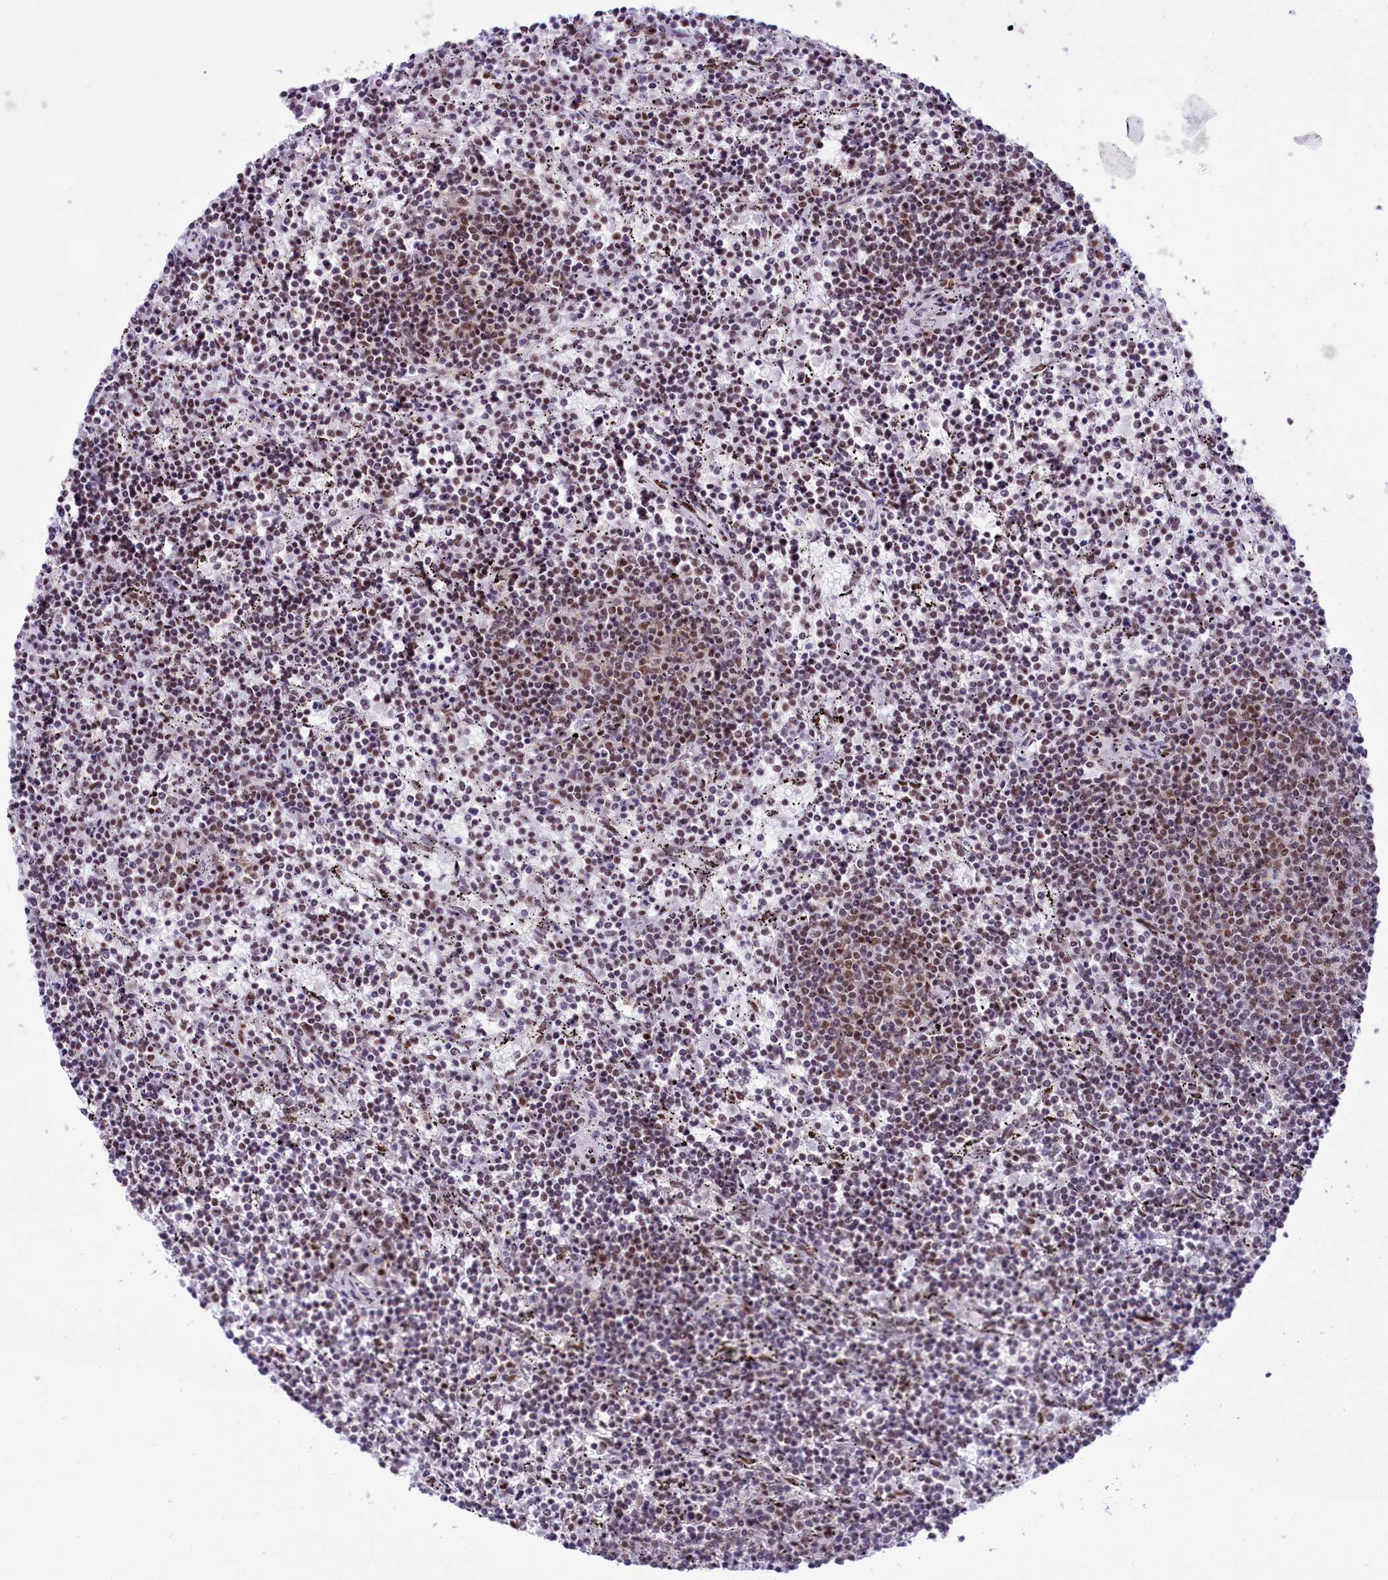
{"staining": {"intensity": "weak", "quantity": "25%-75%", "location": "nuclear"}, "tissue": "lymphoma", "cell_type": "Tumor cells", "image_type": "cancer", "snomed": [{"axis": "morphology", "description": "Malignant lymphoma, non-Hodgkin's type, Low grade"}, {"axis": "topography", "description": "Spleen"}], "caption": "Immunohistochemical staining of human low-grade malignant lymphoma, non-Hodgkin's type reveals low levels of weak nuclear expression in about 25%-75% of tumor cells. The protein of interest is shown in brown color, while the nuclei are stained blue.", "gene": "RALY", "patient": {"sex": "female", "age": 50}}